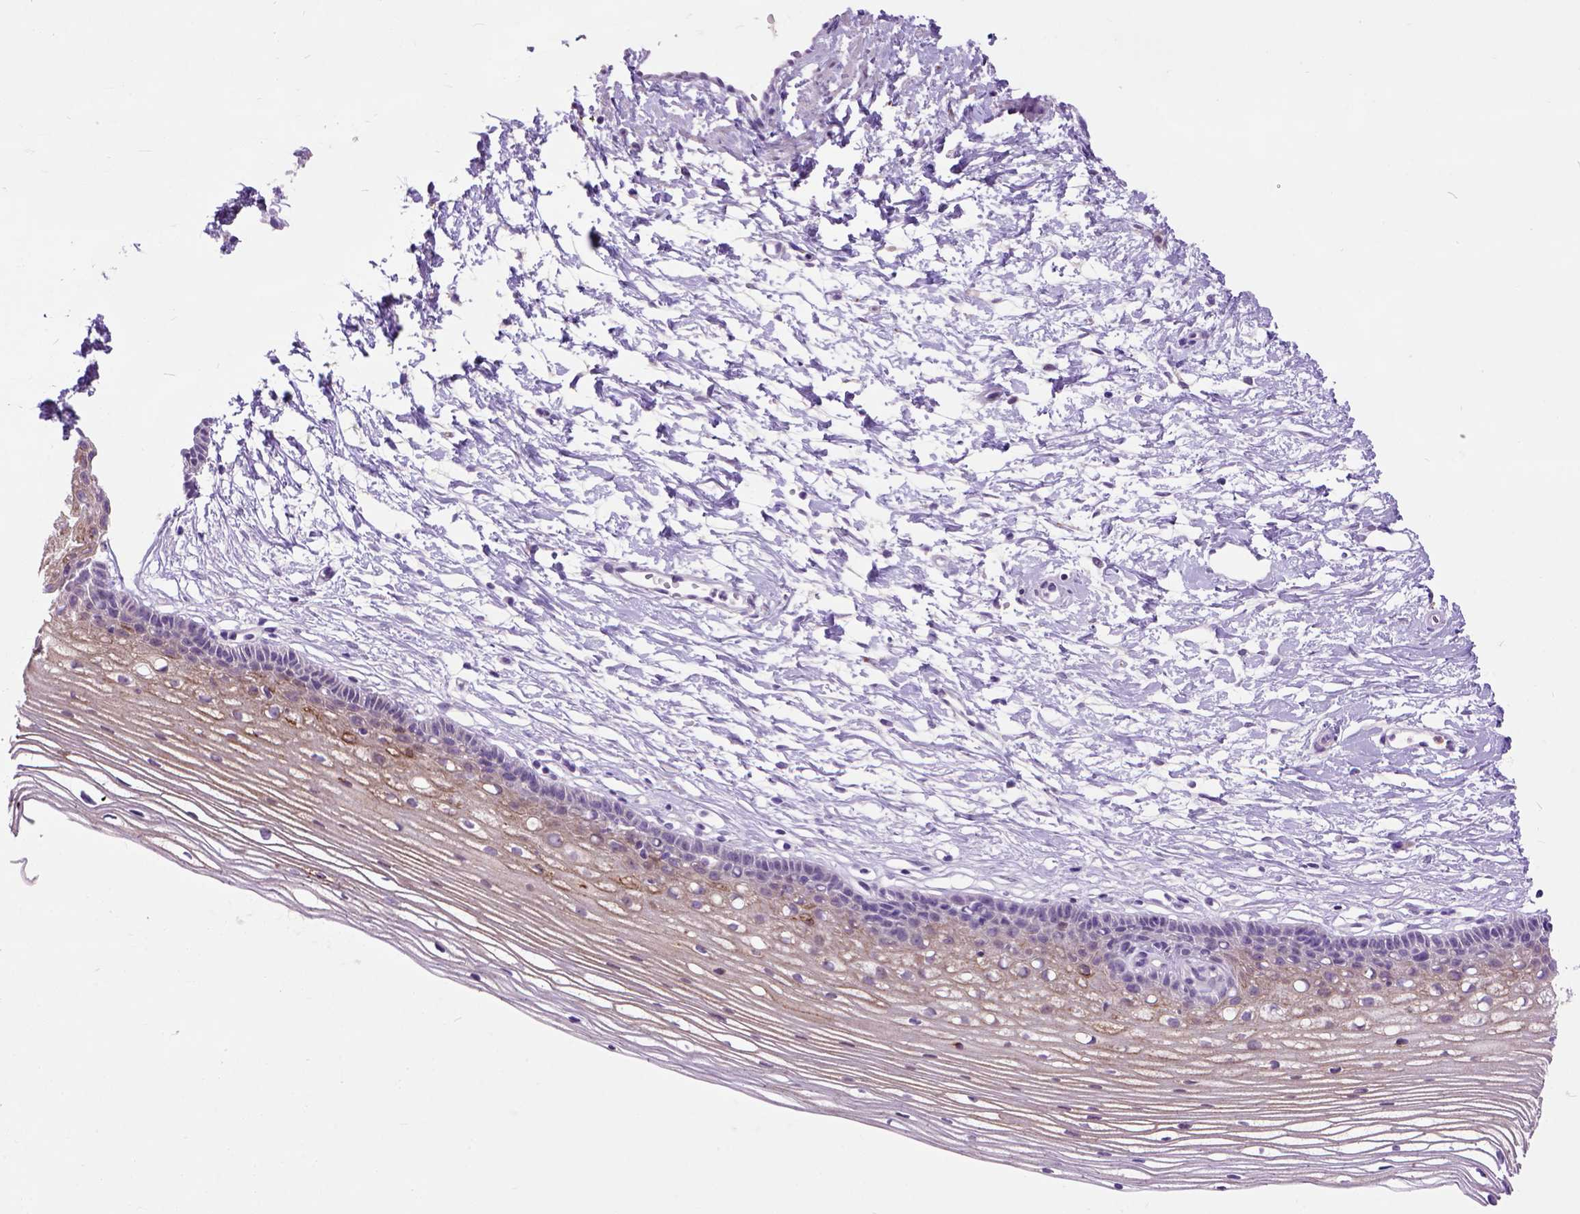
{"staining": {"intensity": "negative", "quantity": "none", "location": "none"}, "tissue": "cervix", "cell_type": "Glandular cells", "image_type": "normal", "snomed": [{"axis": "morphology", "description": "Normal tissue, NOS"}, {"axis": "topography", "description": "Cervix"}], "caption": "Glandular cells are negative for protein expression in benign human cervix. The staining is performed using DAB (3,3'-diaminobenzidine) brown chromogen with nuclei counter-stained in using hematoxylin.", "gene": "MAPT", "patient": {"sex": "female", "age": 40}}